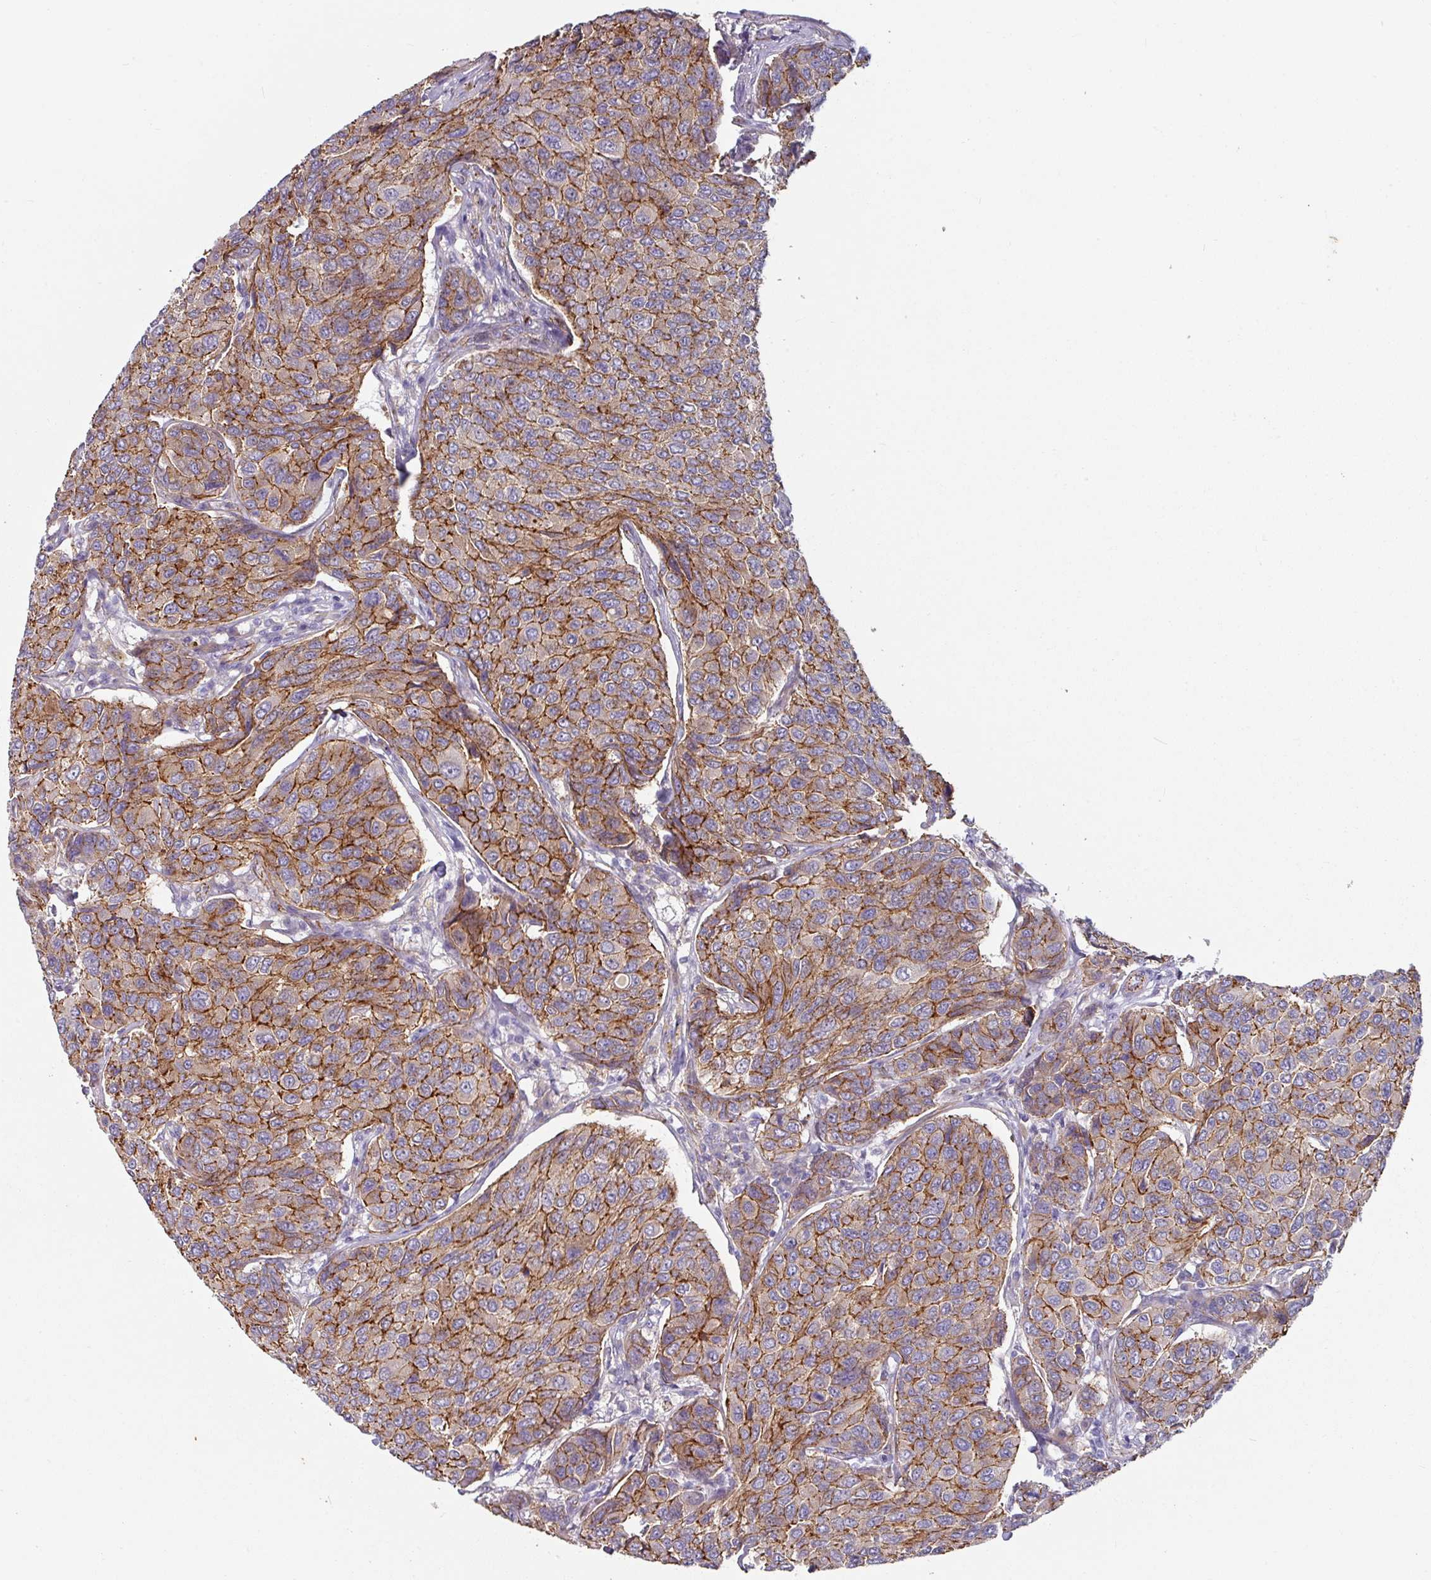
{"staining": {"intensity": "moderate", "quantity": ">75%", "location": "cytoplasmic/membranous"}, "tissue": "breast cancer", "cell_type": "Tumor cells", "image_type": "cancer", "snomed": [{"axis": "morphology", "description": "Duct carcinoma"}, {"axis": "topography", "description": "Breast"}], "caption": "High-power microscopy captured an immunohistochemistry histopathology image of breast cancer, revealing moderate cytoplasmic/membranous positivity in approximately >75% of tumor cells.", "gene": "JUP", "patient": {"sex": "female", "age": 55}}